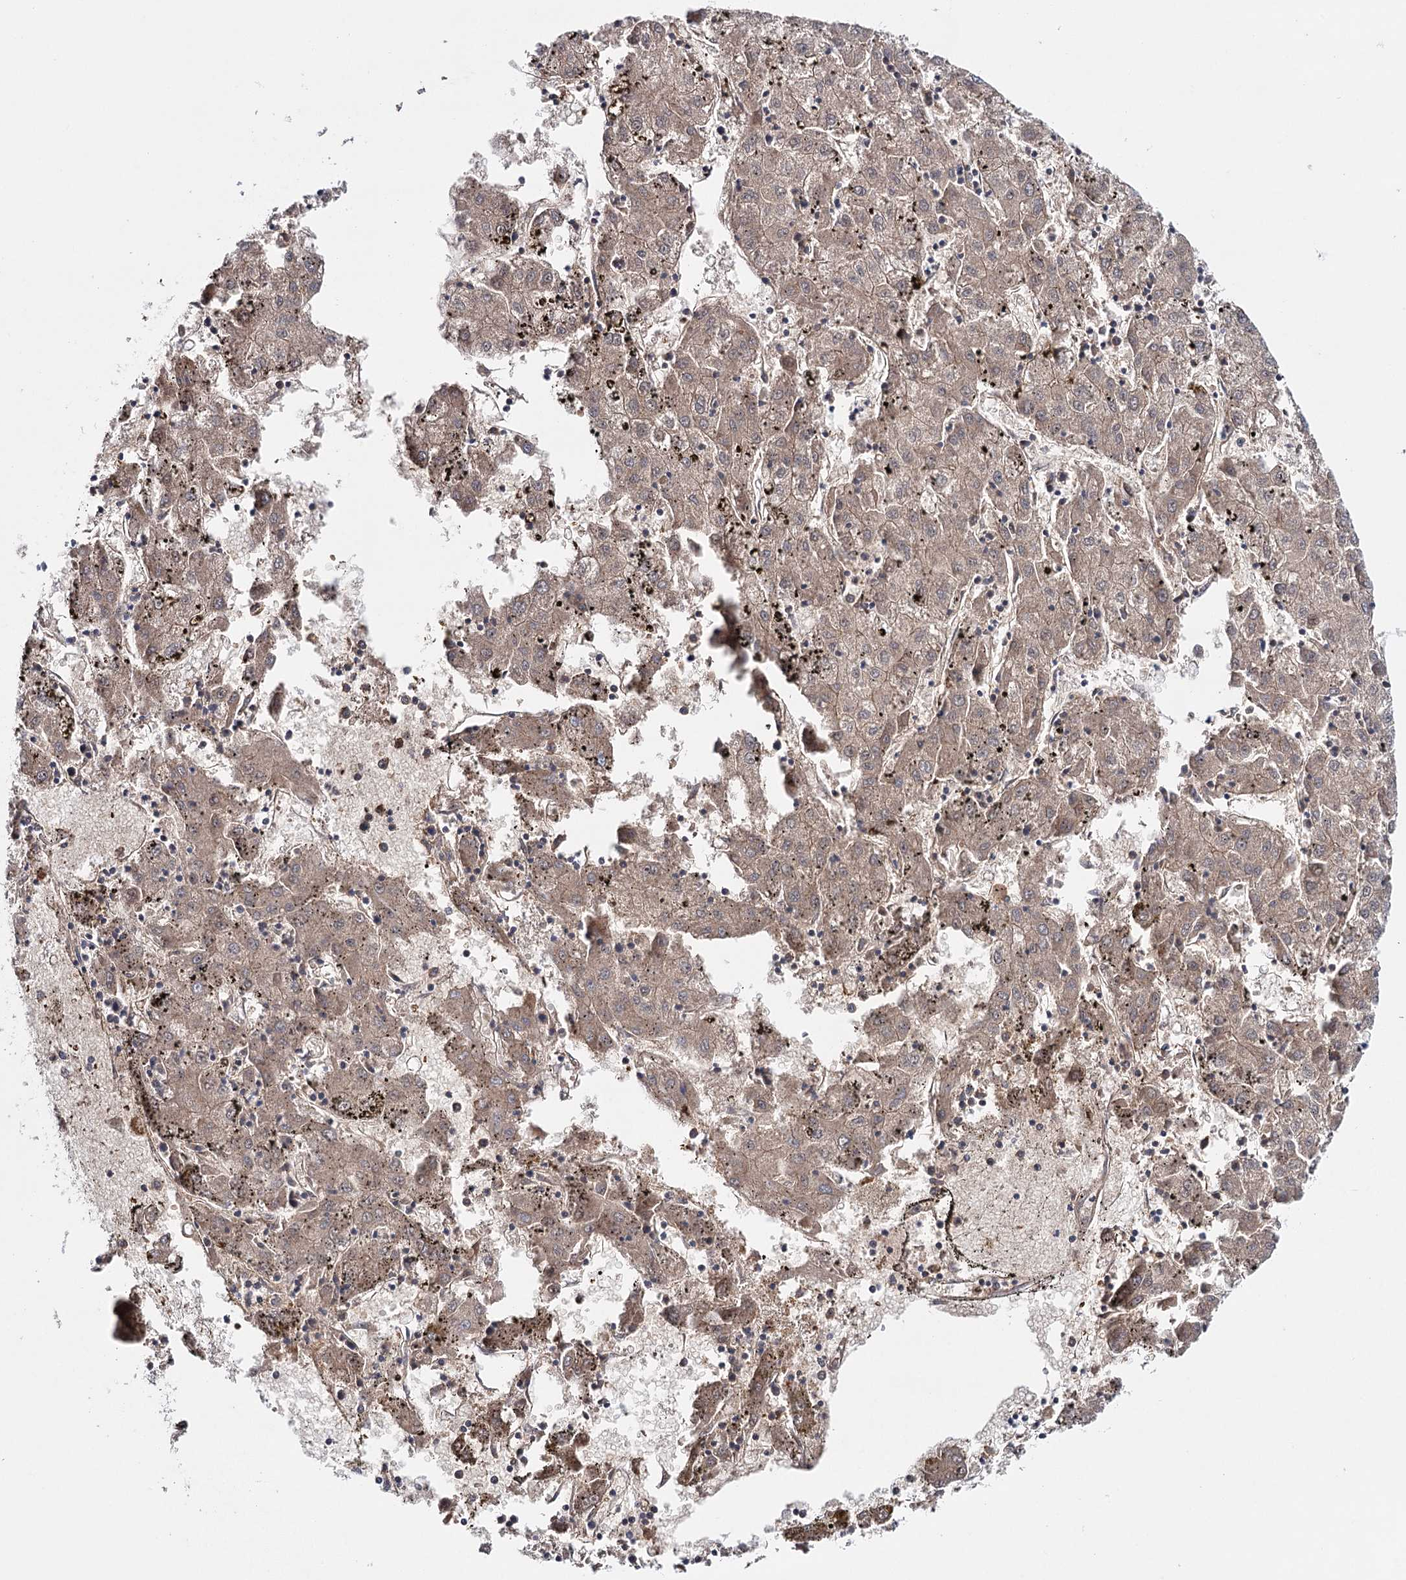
{"staining": {"intensity": "weak", "quantity": ">75%", "location": "cytoplasmic/membranous"}, "tissue": "liver cancer", "cell_type": "Tumor cells", "image_type": "cancer", "snomed": [{"axis": "morphology", "description": "Carcinoma, Hepatocellular, NOS"}, {"axis": "topography", "description": "Liver"}], "caption": "High-power microscopy captured an IHC image of liver cancer, revealing weak cytoplasmic/membranous positivity in about >75% of tumor cells. The protein of interest is shown in brown color, while the nuclei are stained blue.", "gene": "PKP4", "patient": {"sex": "male", "age": 72}}